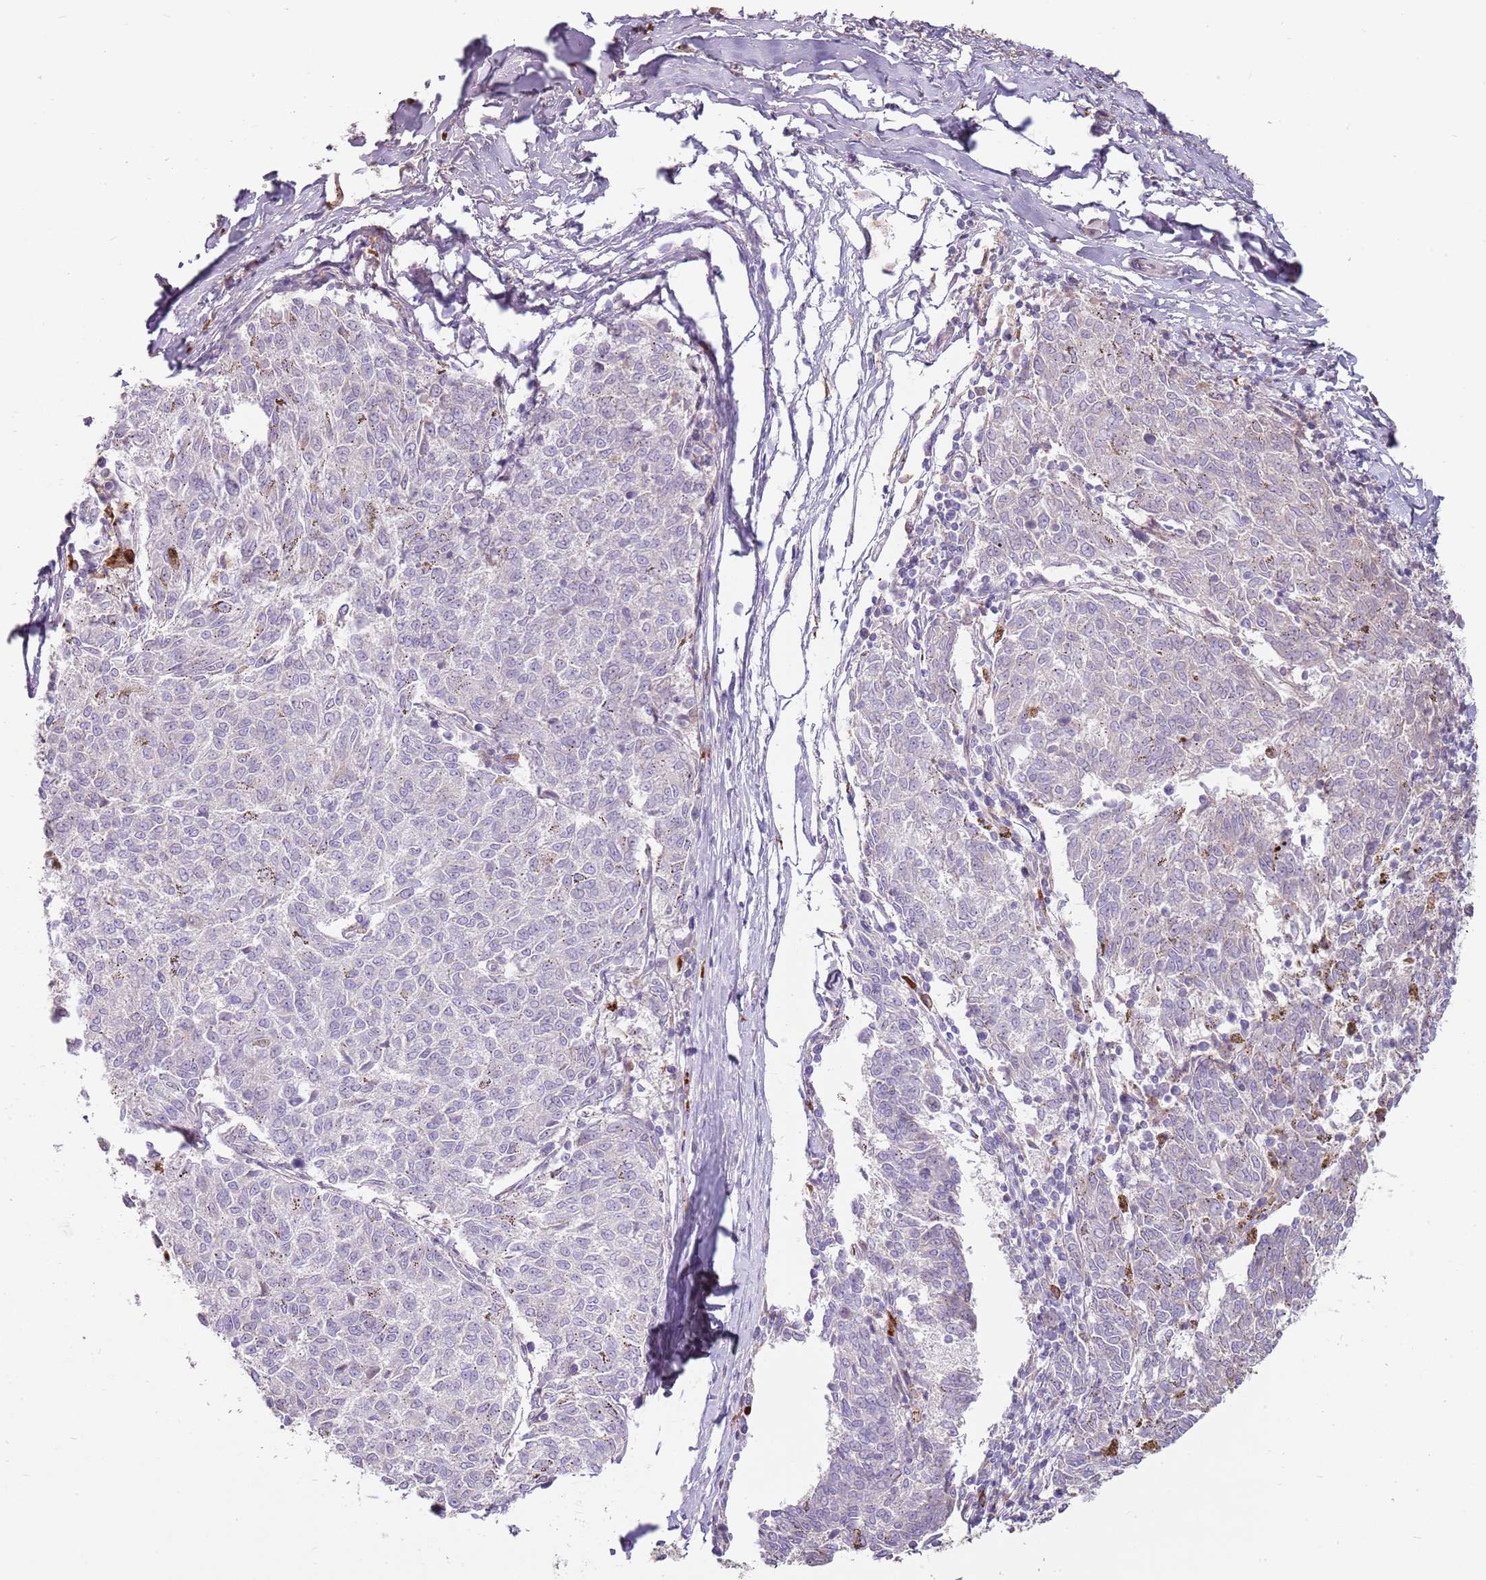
{"staining": {"intensity": "negative", "quantity": "none", "location": "none"}, "tissue": "melanoma", "cell_type": "Tumor cells", "image_type": "cancer", "snomed": [{"axis": "morphology", "description": "Malignant melanoma, NOS"}, {"axis": "topography", "description": "Skin"}], "caption": "This is a photomicrograph of immunohistochemistry staining of malignant melanoma, which shows no expression in tumor cells.", "gene": "MCUB", "patient": {"sex": "female", "age": 72}}